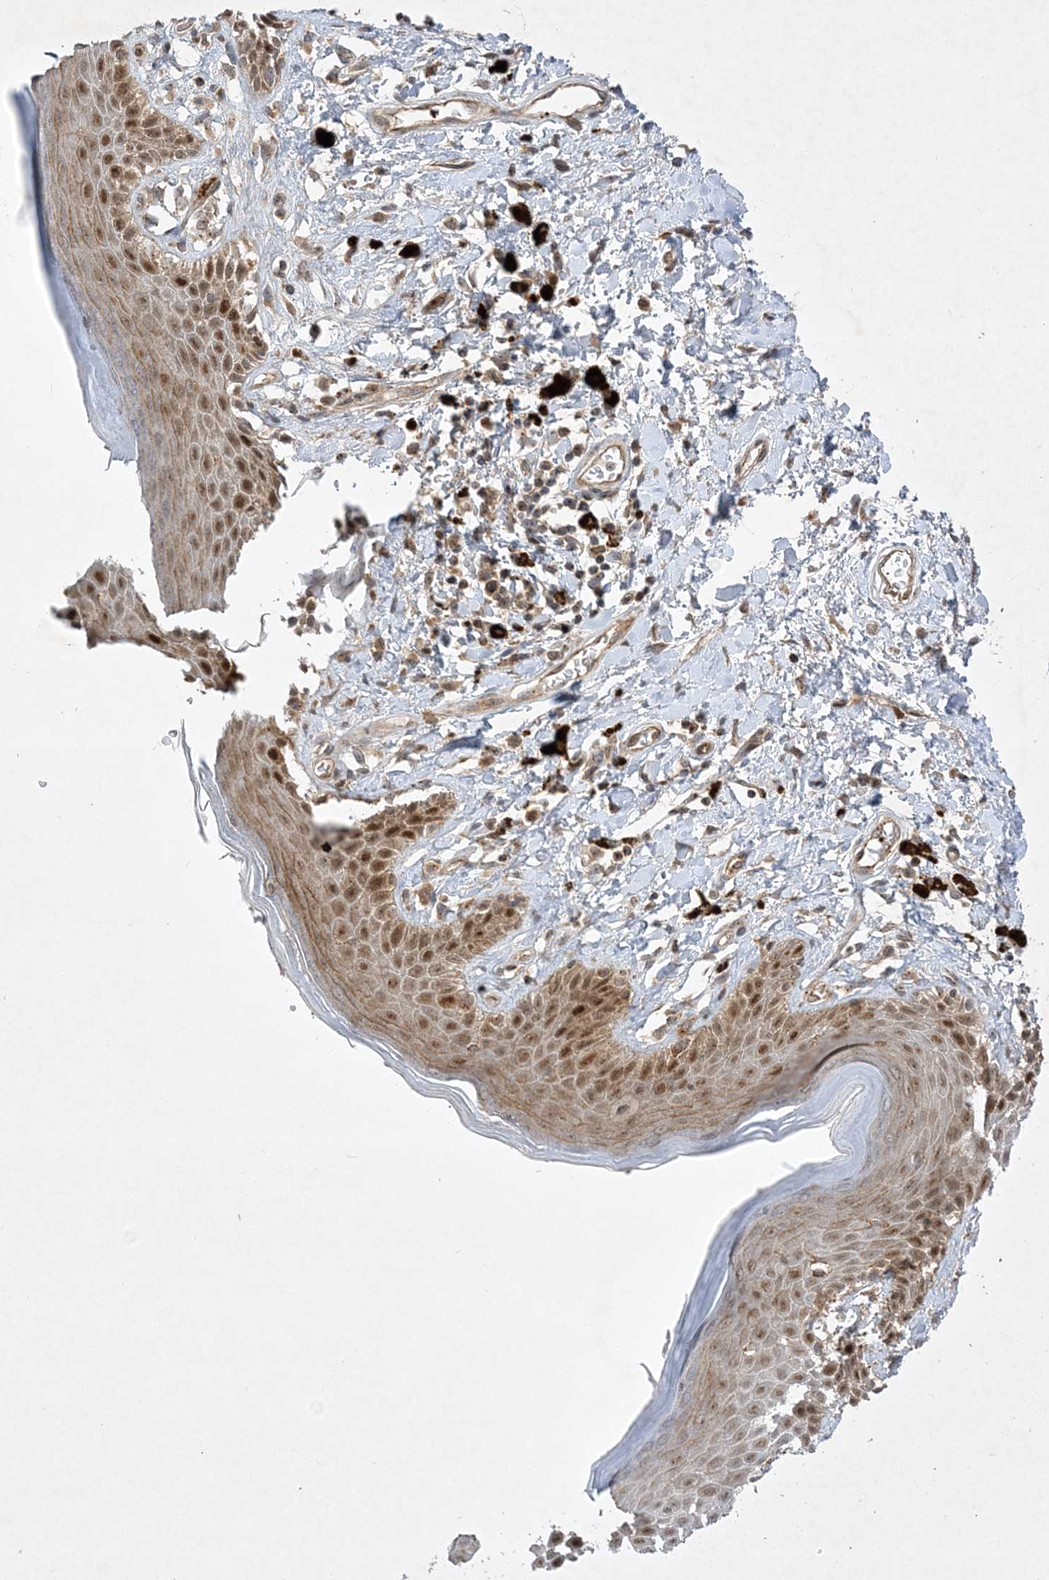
{"staining": {"intensity": "strong", "quantity": ">75%", "location": "cytoplasmic/membranous,nuclear"}, "tissue": "skin", "cell_type": "Epidermal cells", "image_type": "normal", "snomed": [{"axis": "morphology", "description": "Normal tissue, NOS"}, {"axis": "topography", "description": "Anal"}], "caption": "The photomicrograph exhibits staining of unremarkable skin, revealing strong cytoplasmic/membranous,nuclear protein staining (brown color) within epidermal cells. The staining was performed using DAB (3,3'-diaminobenzidine) to visualize the protein expression in brown, while the nuclei were stained in blue with hematoxylin (Magnification: 20x).", "gene": "NAF1", "patient": {"sex": "female", "age": 78}}